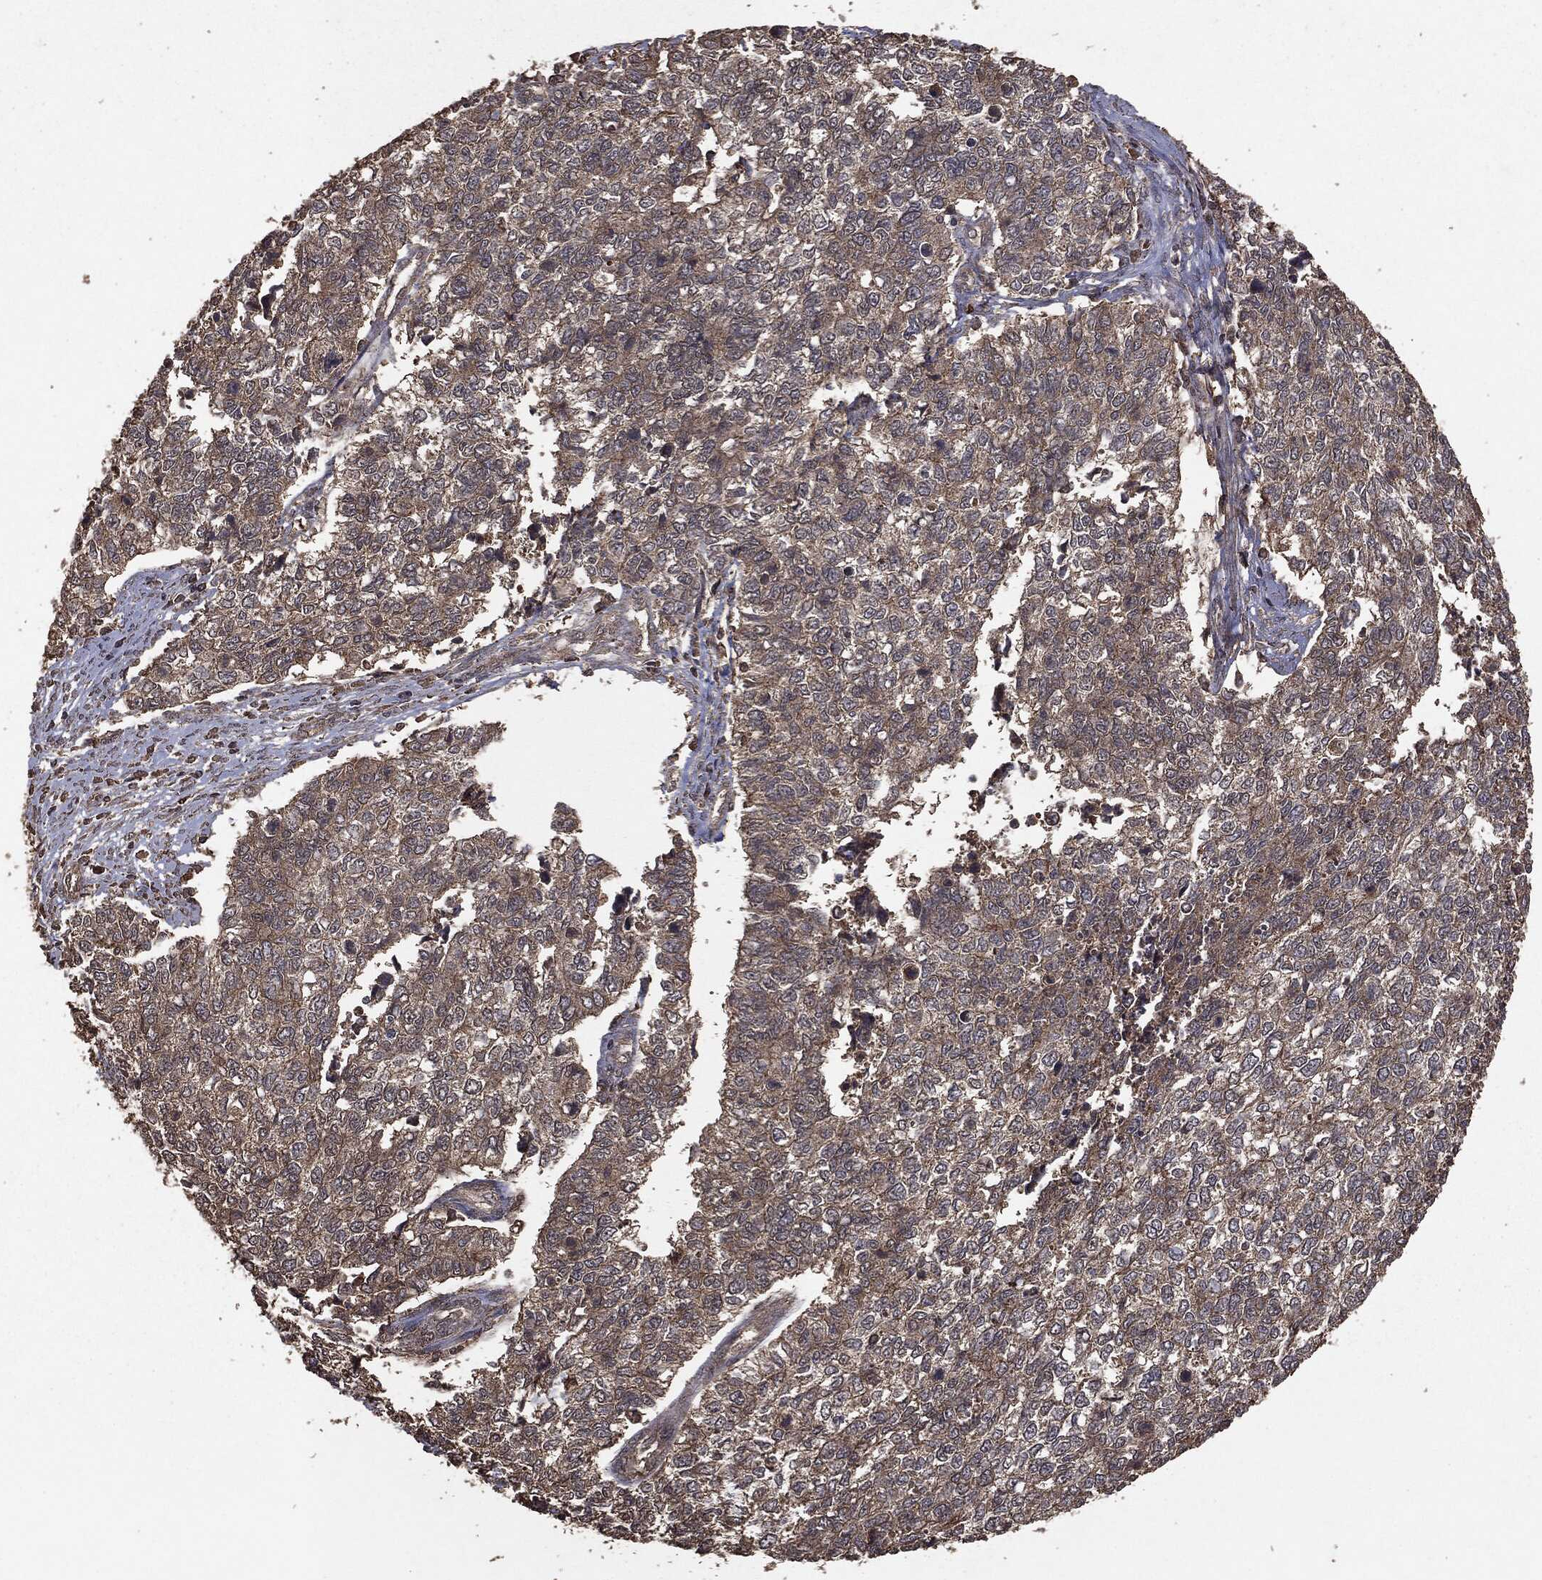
{"staining": {"intensity": "weak", "quantity": "25%-75%", "location": "cytoplasmic/membranous"}, "tissue": "cervical cancer", "cell_type": "Tumor cells", "image_type": "cancer", "snomed": [{"axis": "morphology", "description": "Adenocarcinoma, NOS"}, {"axis": "topography", "description": "Cervix"}], "caption": "A photomicrograph of human adenocarcinoma (cervical) stained for a protein displays weak cytoplasmic/membranous brown staining in tumor cells. Nuclei are stained in blue.", "gene": "NME1", "patient": {"sex": "female", "age": 63}}